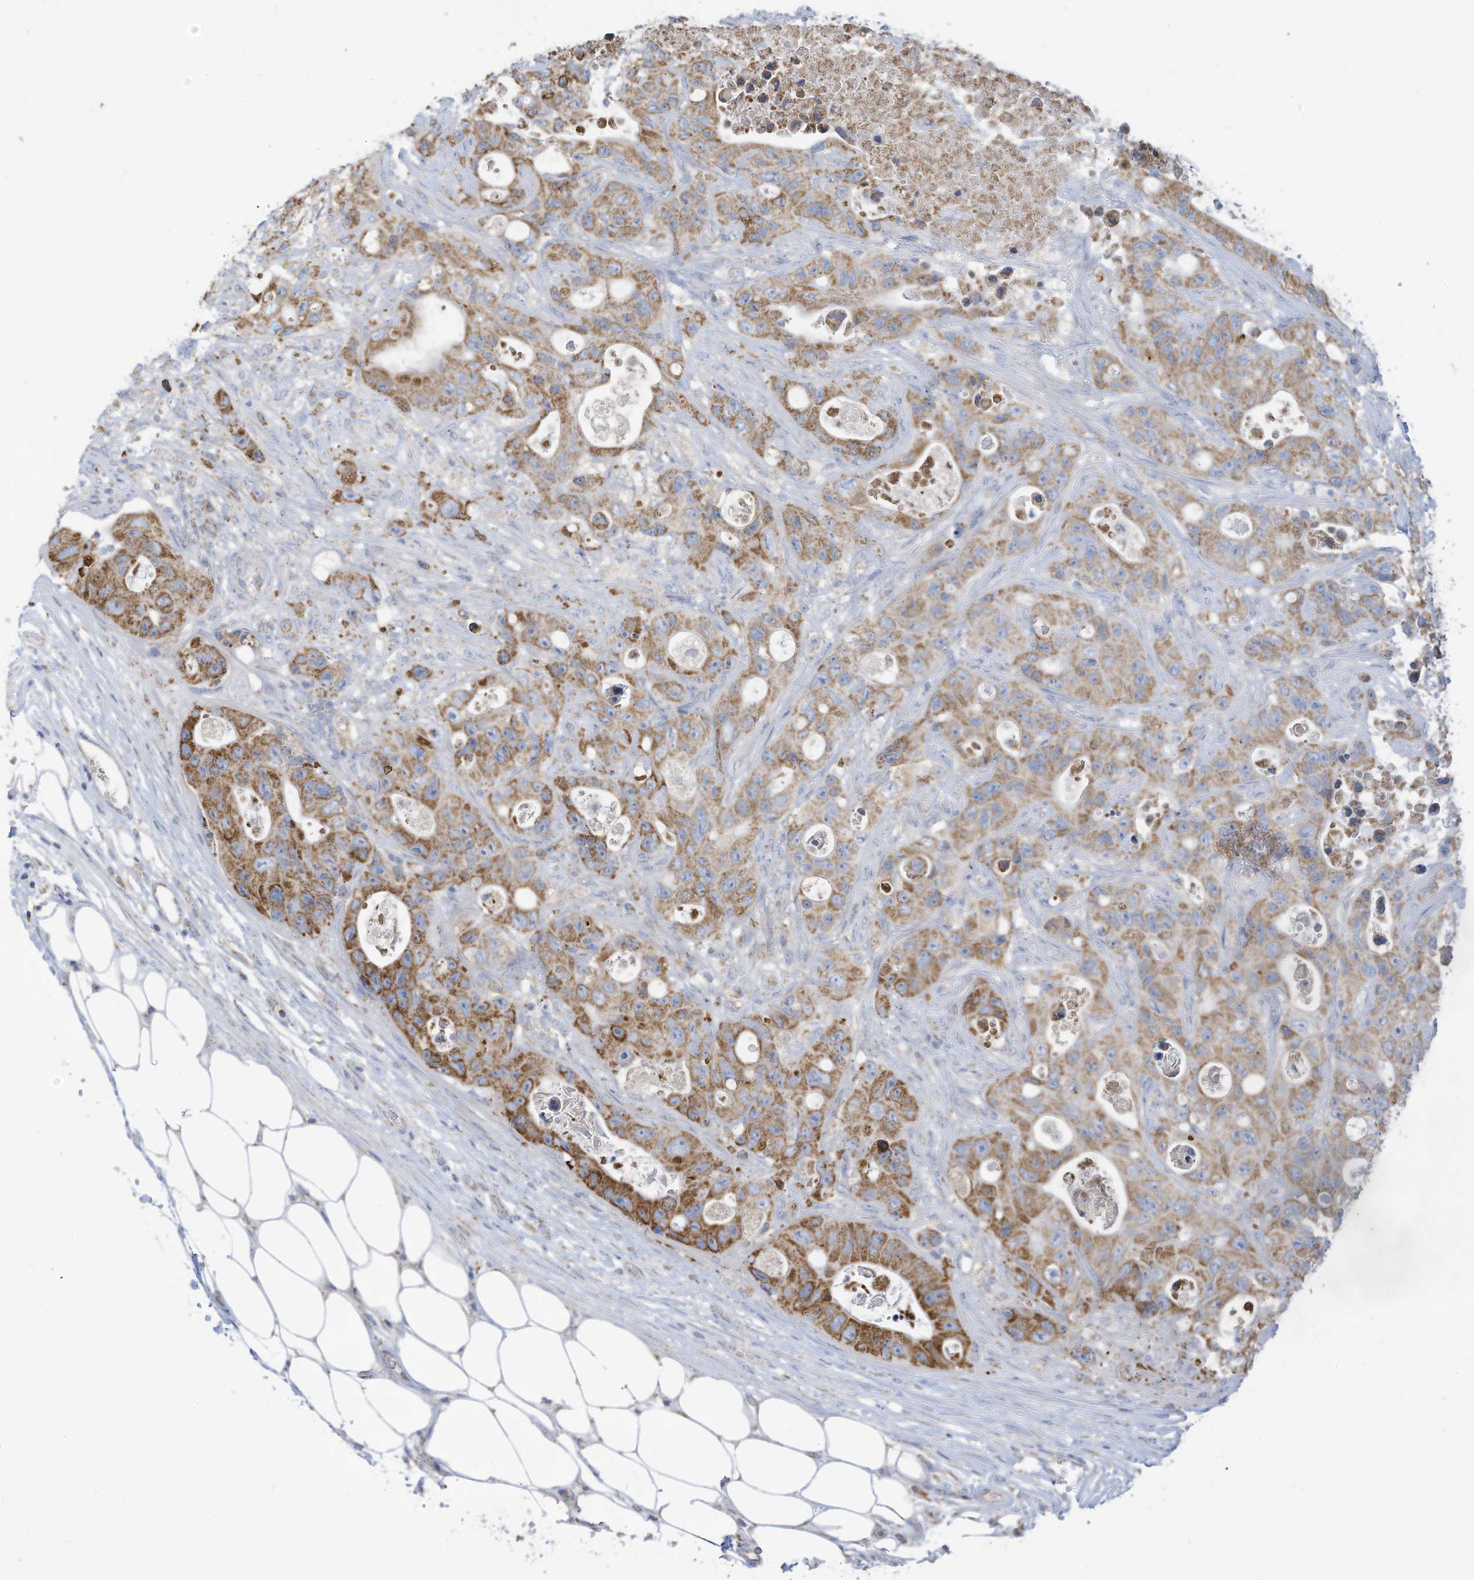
{"staining": {"intensity": "moderate", "quantity": ">75%", "location": "cytoplasmic/membranous"}, "tissue": "colorectal cancer", "cell_type": "Tumor cells", "image_type": "cancer", "snomed": [{"axis": "morphology", "description": "Adenocarcinoma, NOS"}, {"axis": "topography", "description": "Colon"}], "caption": "Immunohistochemical staining of adenocarcinoma (colorectal) shows moderate cytoplasmic/membranous protein expression in about >75% of tumor cells.", "gene": "NLN", "patient": {"sex": "female", "age": 46}}